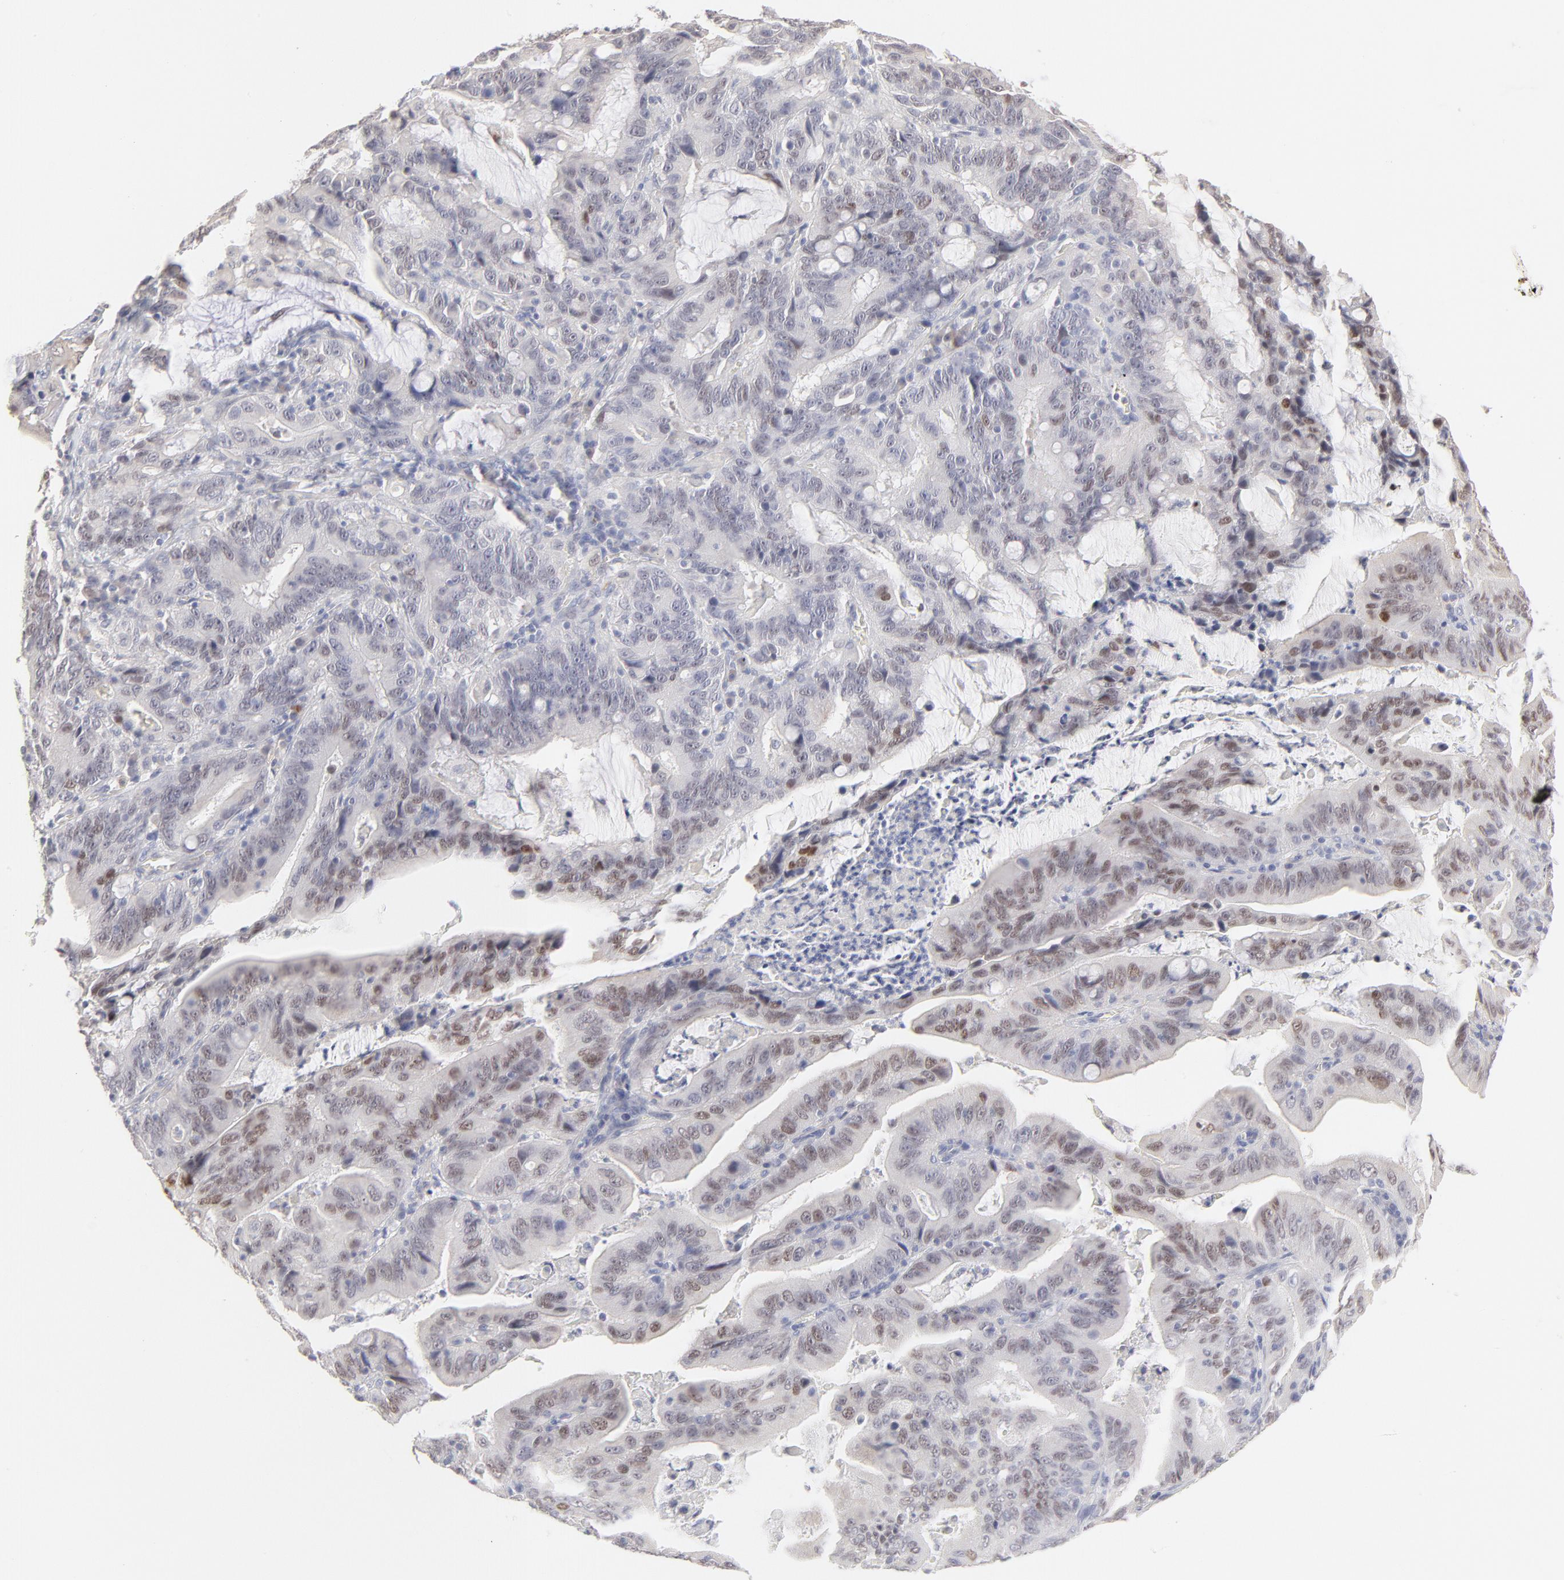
{"staining": {"intensity": "weak", "quantity": "25%-75%", "location": "nuclear"}, "tissue": "stomach cancer", "cell_type": "Tumor cells", "image_type": "cancer", "snomed": [{"axis": "morphology", "description": "Adenocarcinoma, NOS"}, {"axis": "topography", "description": "Stomach, upper"}], "caption": "Weak nuclear staining for a protein is appreciated in about 25%-75% of tumor cells of adenocarcinoma (stomach) using immunohistochemistry (IHC).", "gene": "ELF3", "patient": {"sex": "male", "age": 63}}